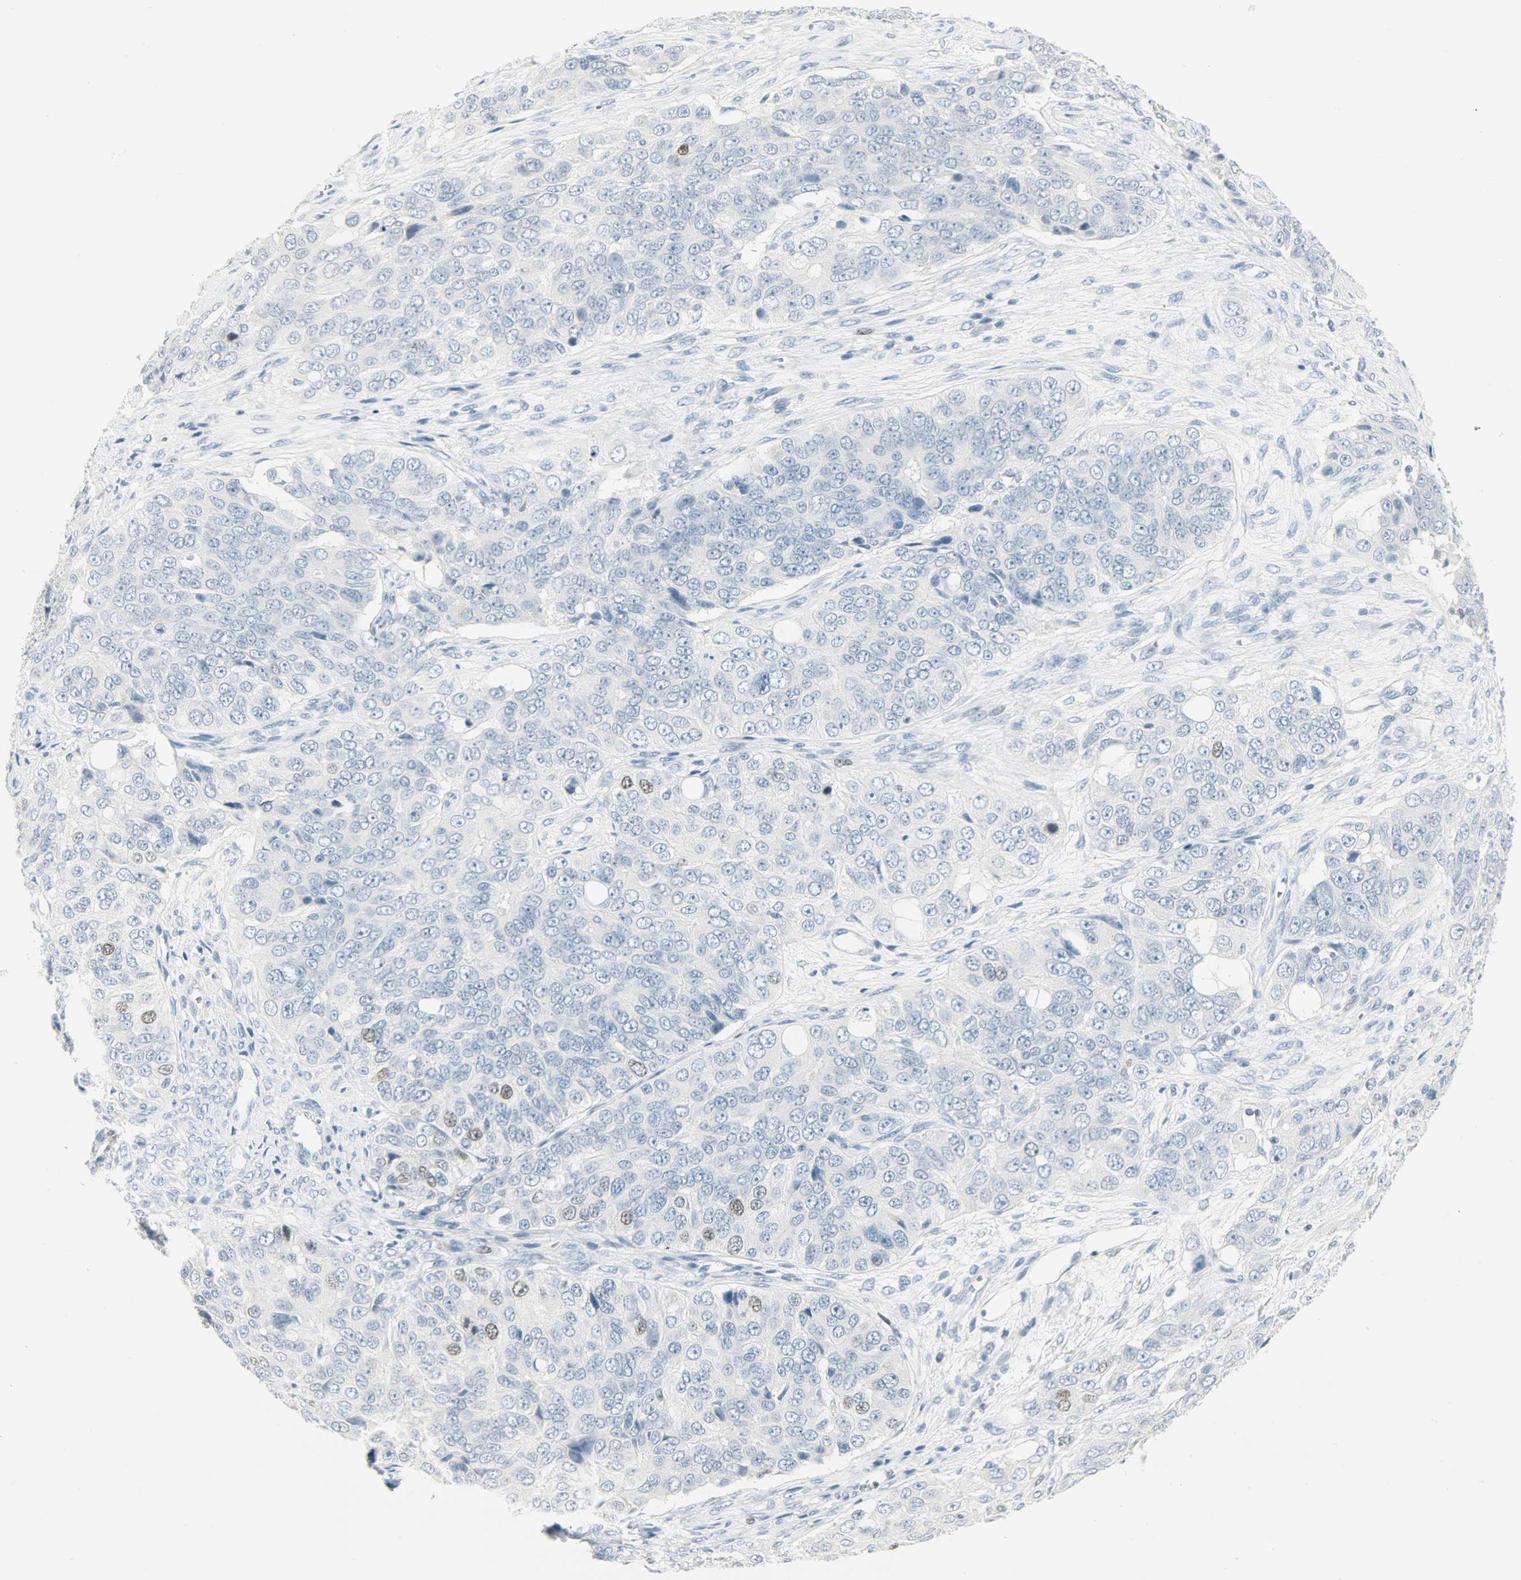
{"staining": {"intensity": "moderate", "quantity": "<25%", "location": "nuclear"}, "tissue": "ovarian cancer", "cell_type": "Tumor cells", "image_type": "cancer", "snomed": [{"axis": "morphology", "description": "Carcinoma, endometroid"}, {"axis": "topography", "description": "Ovary"}], "caption": "Moderate nuclear protein staining is present in about <25% of tumor cells in ovarian cancer (endometroid carcinoma).", "gene": "HELLS", "patient": {"sex": "female", "age": 51}}